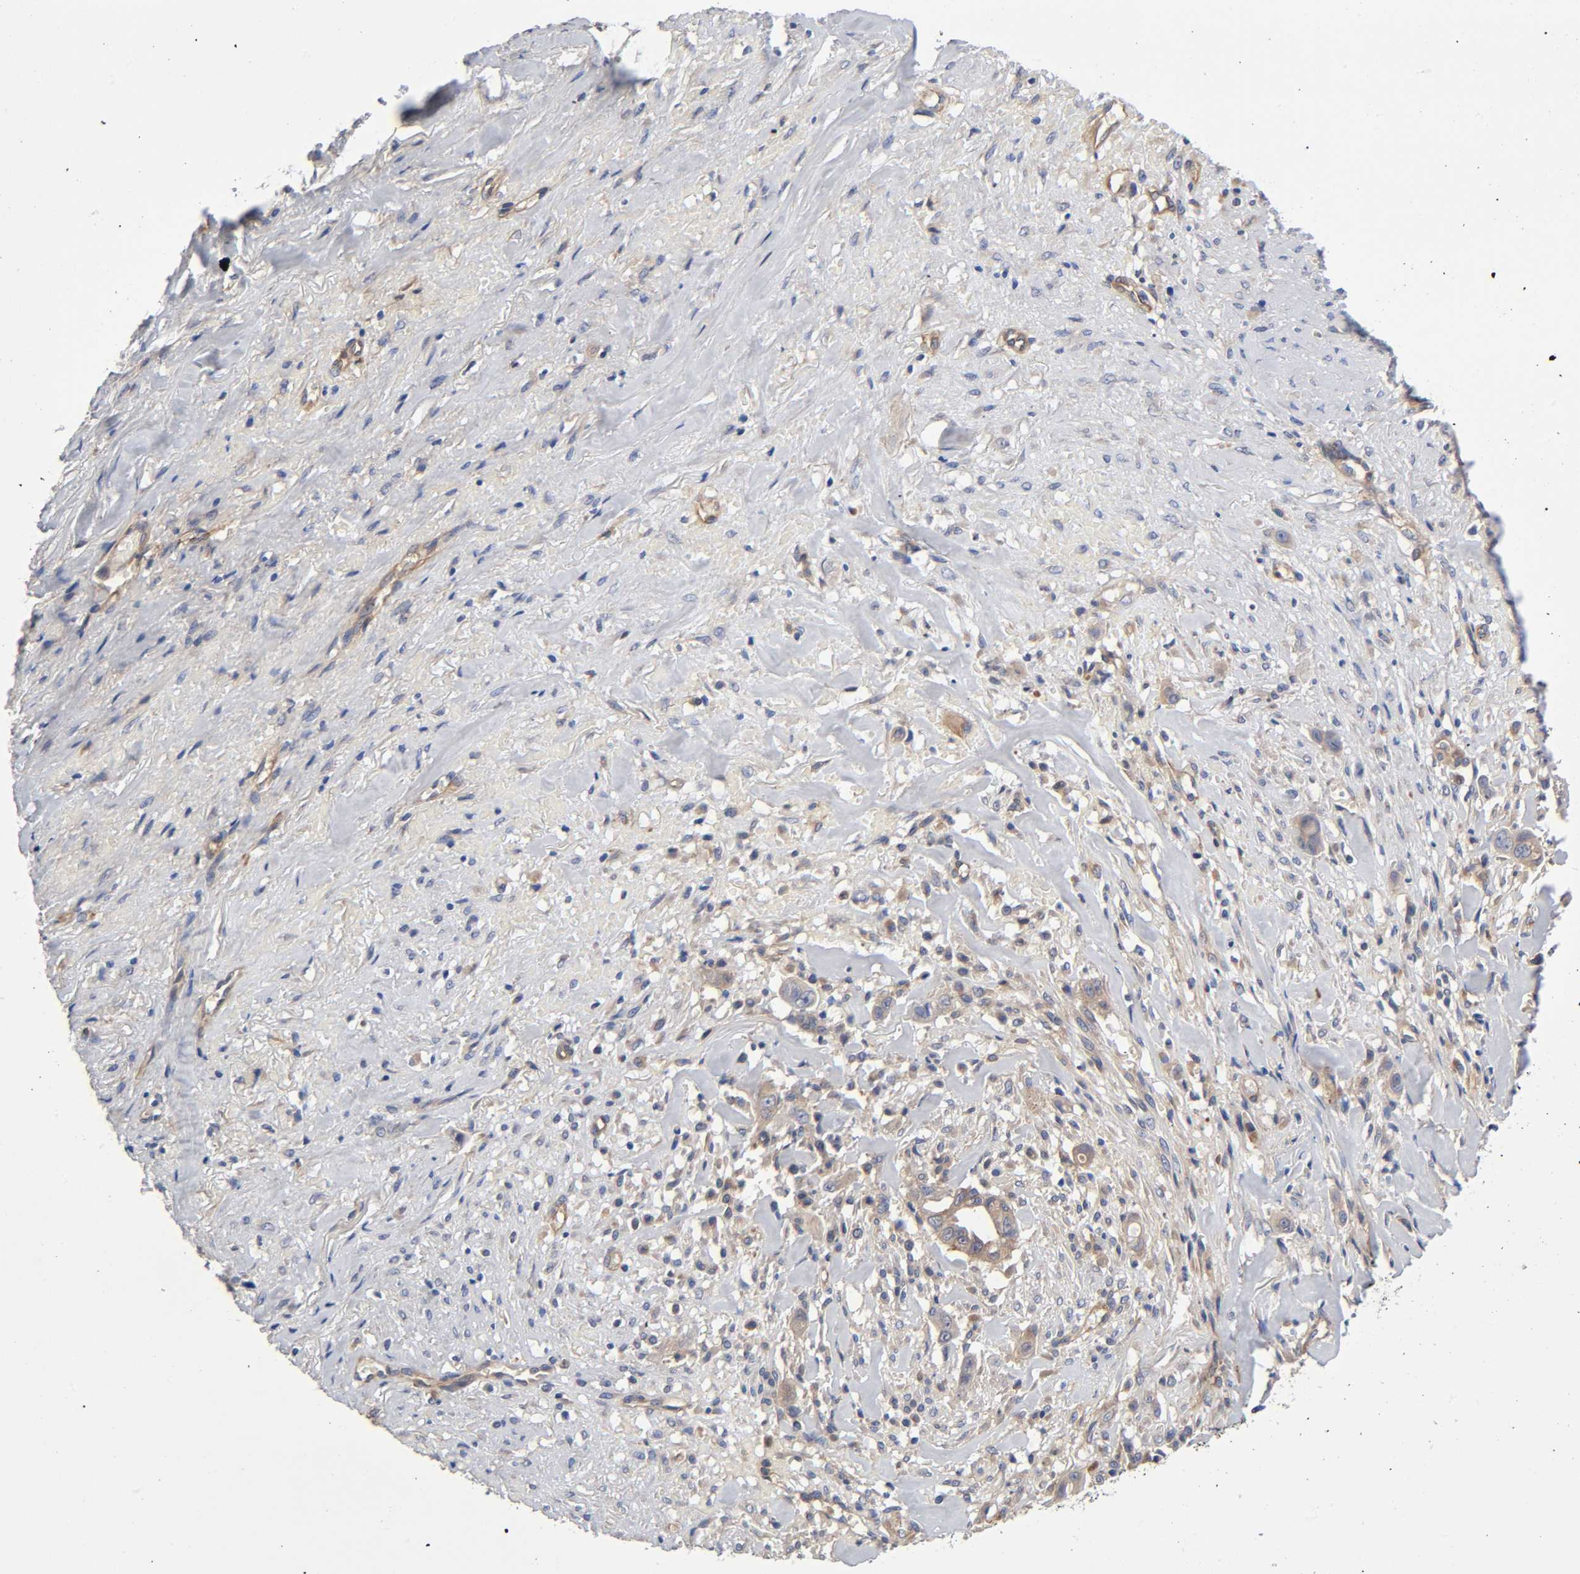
{"staining": {"intensity": "weak", "quantity": ">75%", "location": "cytoplasmic/membranous"}, "tissue": "liver cancer", "cell_type": "Tumor cells", "image_type": "cancer", "snomed": [{"axis": "morphology", "description": "Cholangiocarcinoma"}, {"axis": "topography", "description": "Liver"}], "caption": "Weak cytoplasmic/membranous protein staining is identified in about >75% of tumor cells in cholangiocarcinoma (liver).", "gene": "RAB13", "patient": {"sex": "female", "age": 70}}